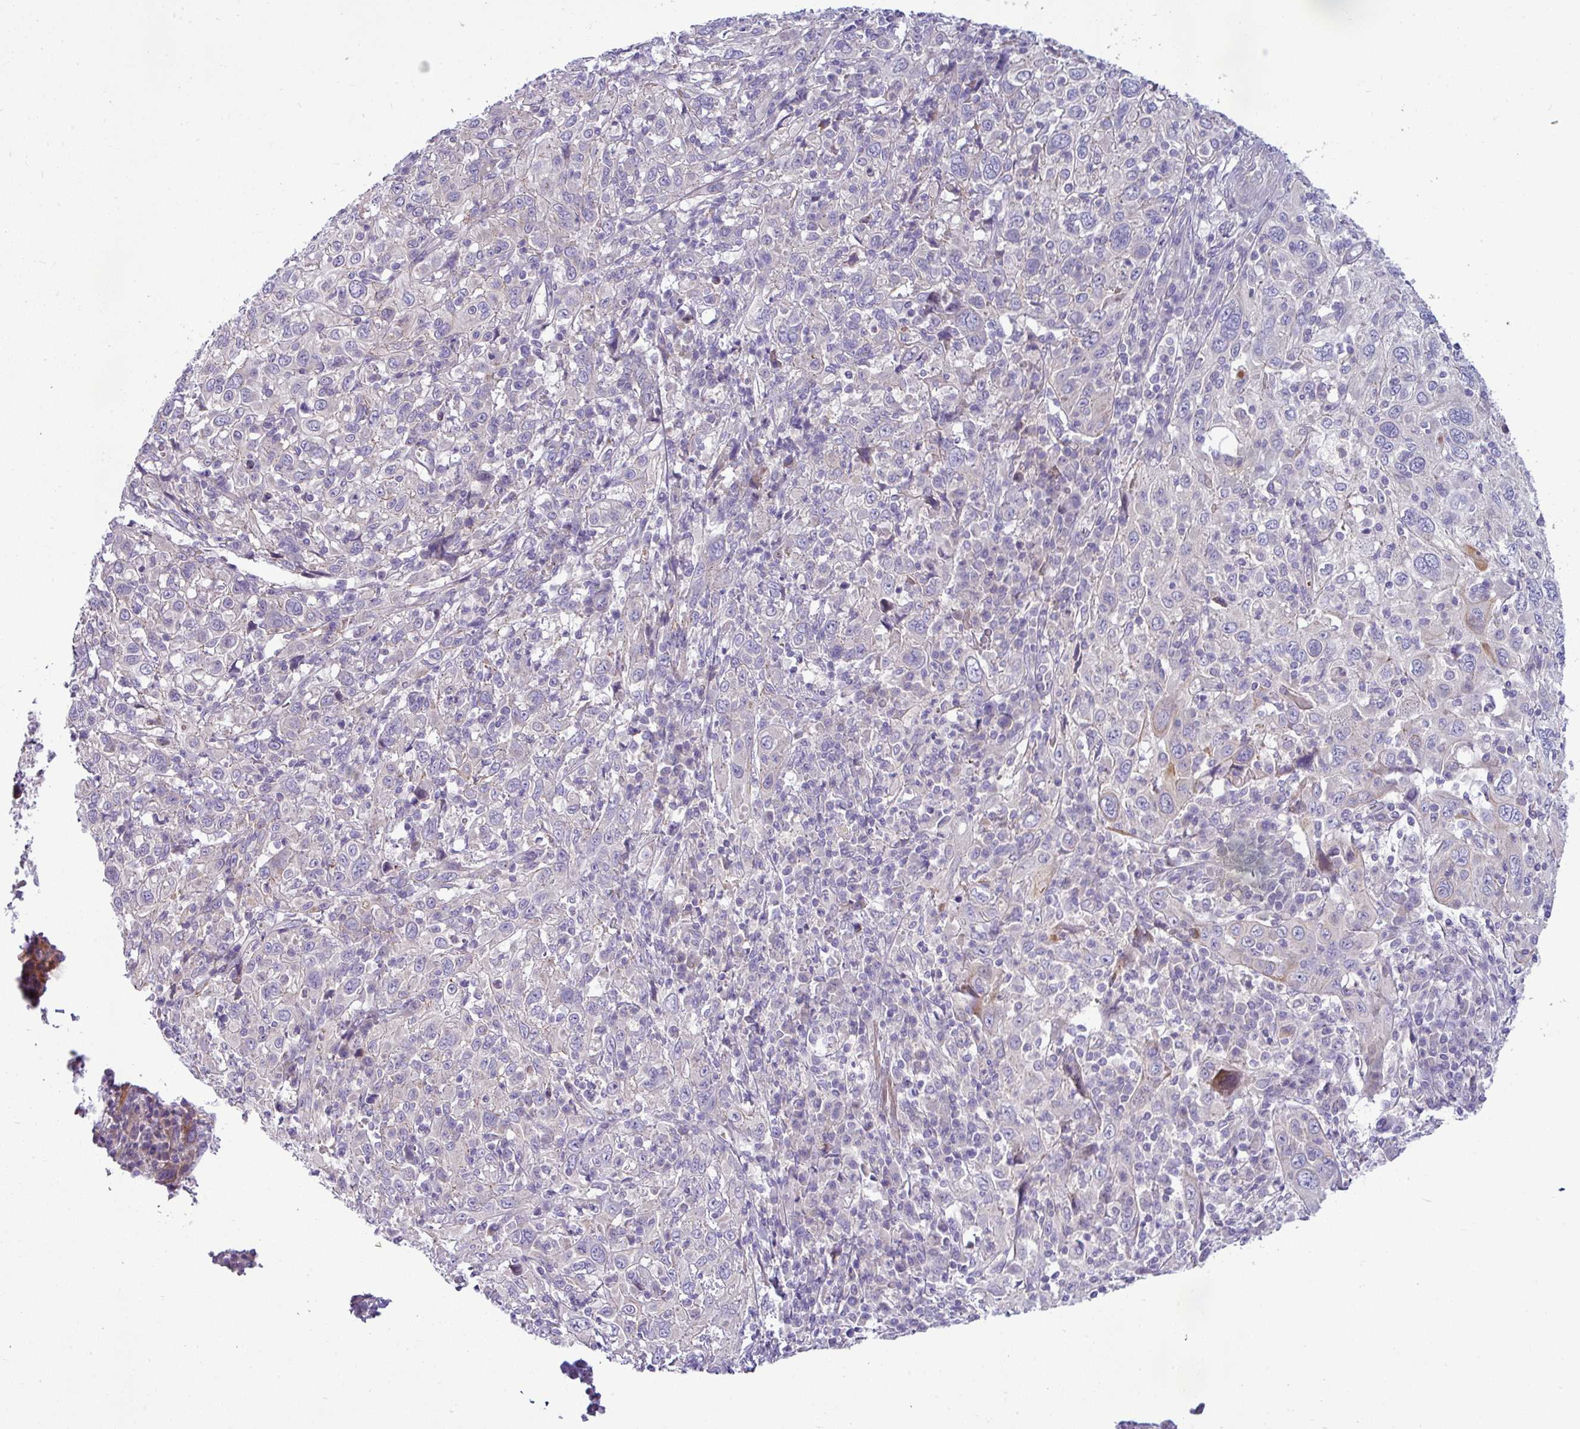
{"staining": {"intensity": "negative", "quantity": "none", "location": "none"}, "tissue": "cervical cancer", "cell_type": "Tumor cells", "image_type": "cancer", "snomed": [{"axis": "morphology", "description": "Squamous cell carcinoma, NOS"}, {"axis": "topography", "description": "Cervix"}], "caption": "Cervical cancer (squamous cell carcinoma) stained for a protein using immunohistochemistry (IHC) shows no staining tumor cells.", "gene": "ACAP3", "patient": {"sex": "female", "age": 46}}